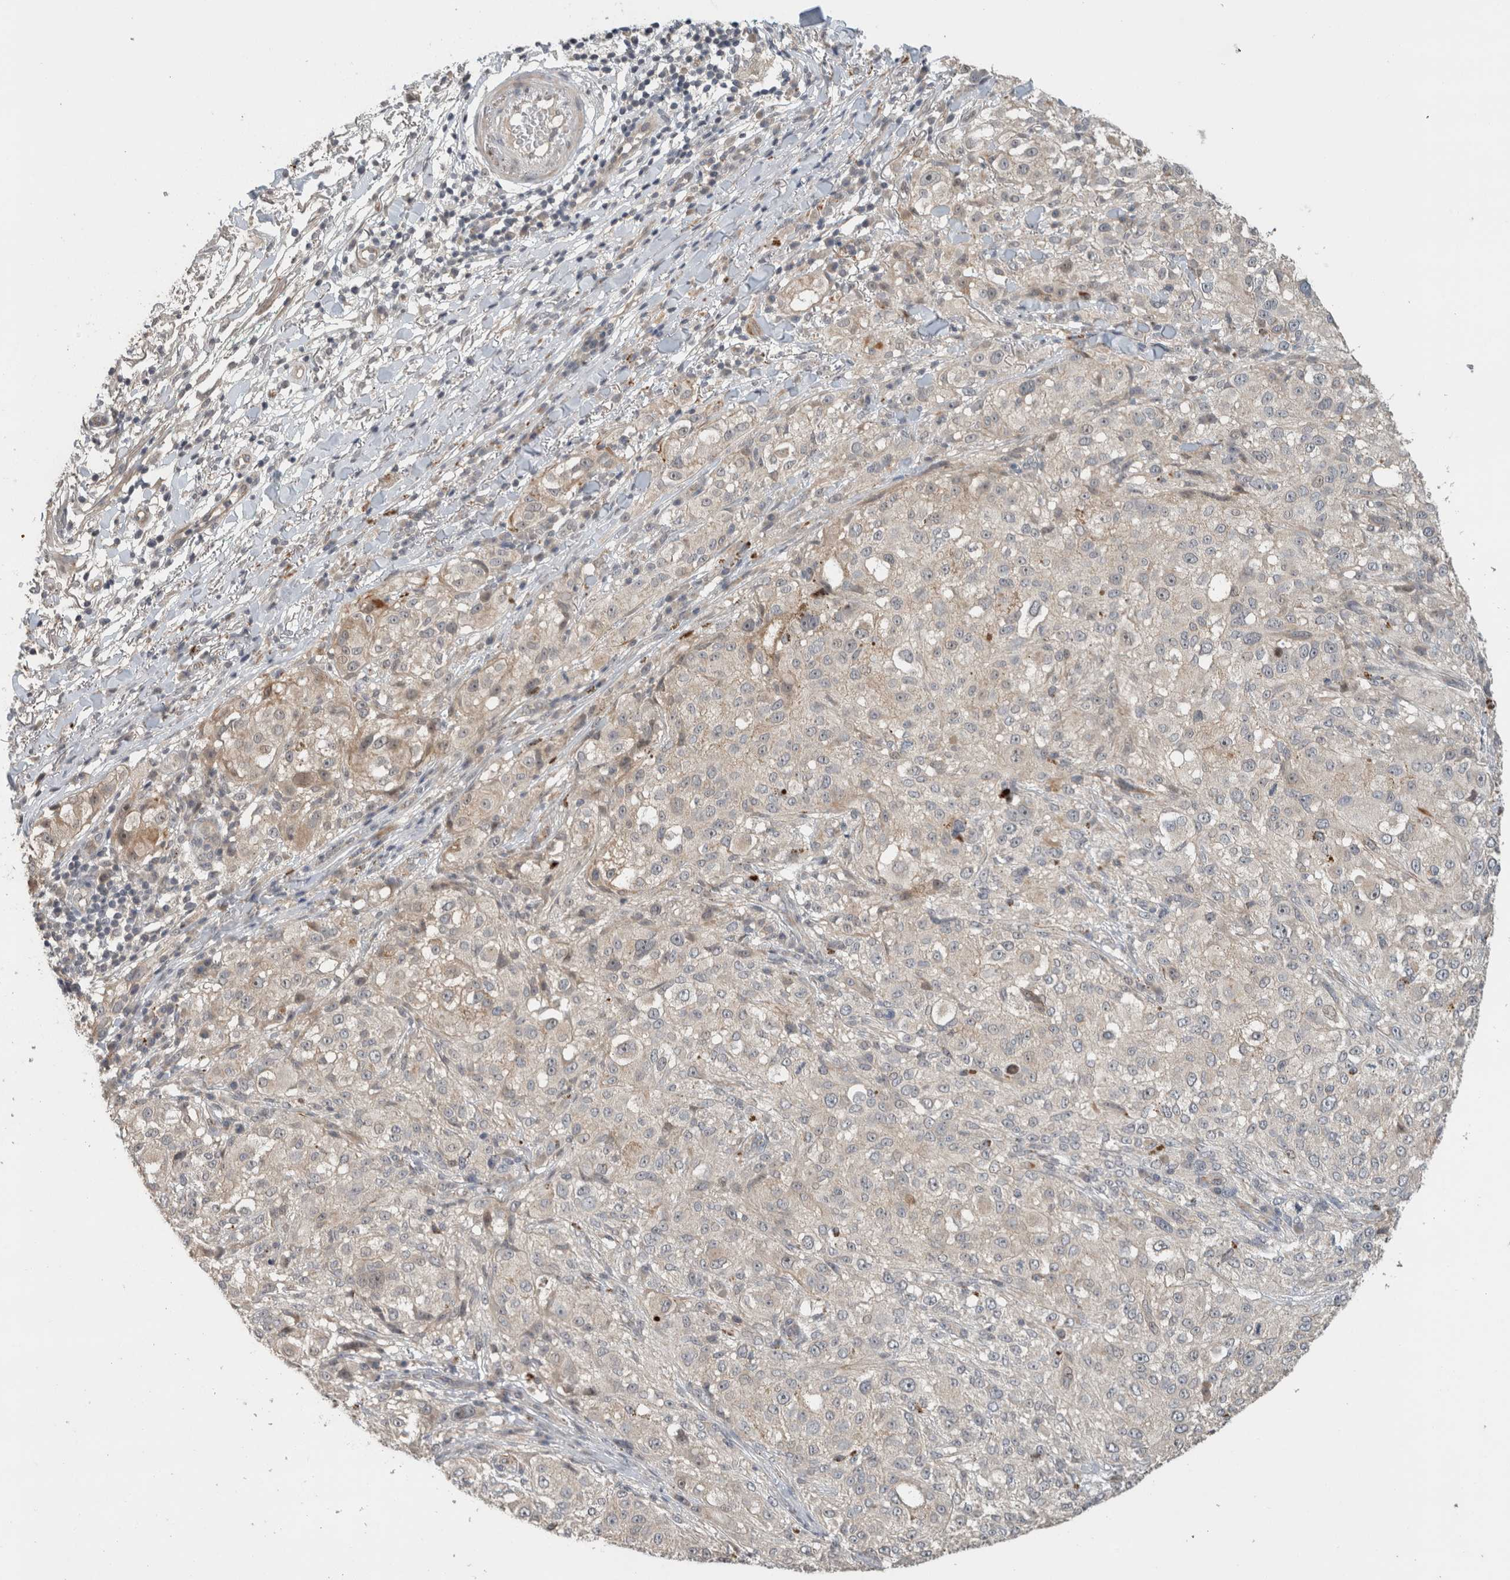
{"staining": {"intensity": "negative", "quantity": "none", "location": "none"}, "tissue": "melanoma", "cell_type": "Tumor cells", "image_type": "cancer", "snomed": [{"axis": "morphology", "description": "Necrosis, NOS"}, {"axis": "morphology", "description": "Malignant melanoma, NOS"}, {"axis": "topography", "description": "Skin"}], "caption": "The immunohistochemistry micrograph has no significant staining in tumor cells of melanoma tissue. (DAB immunohistochemistry with hematoxylin counter stain).", "gene": "ERCC6L2", "patient": {"sex": "female", "age": 87}}